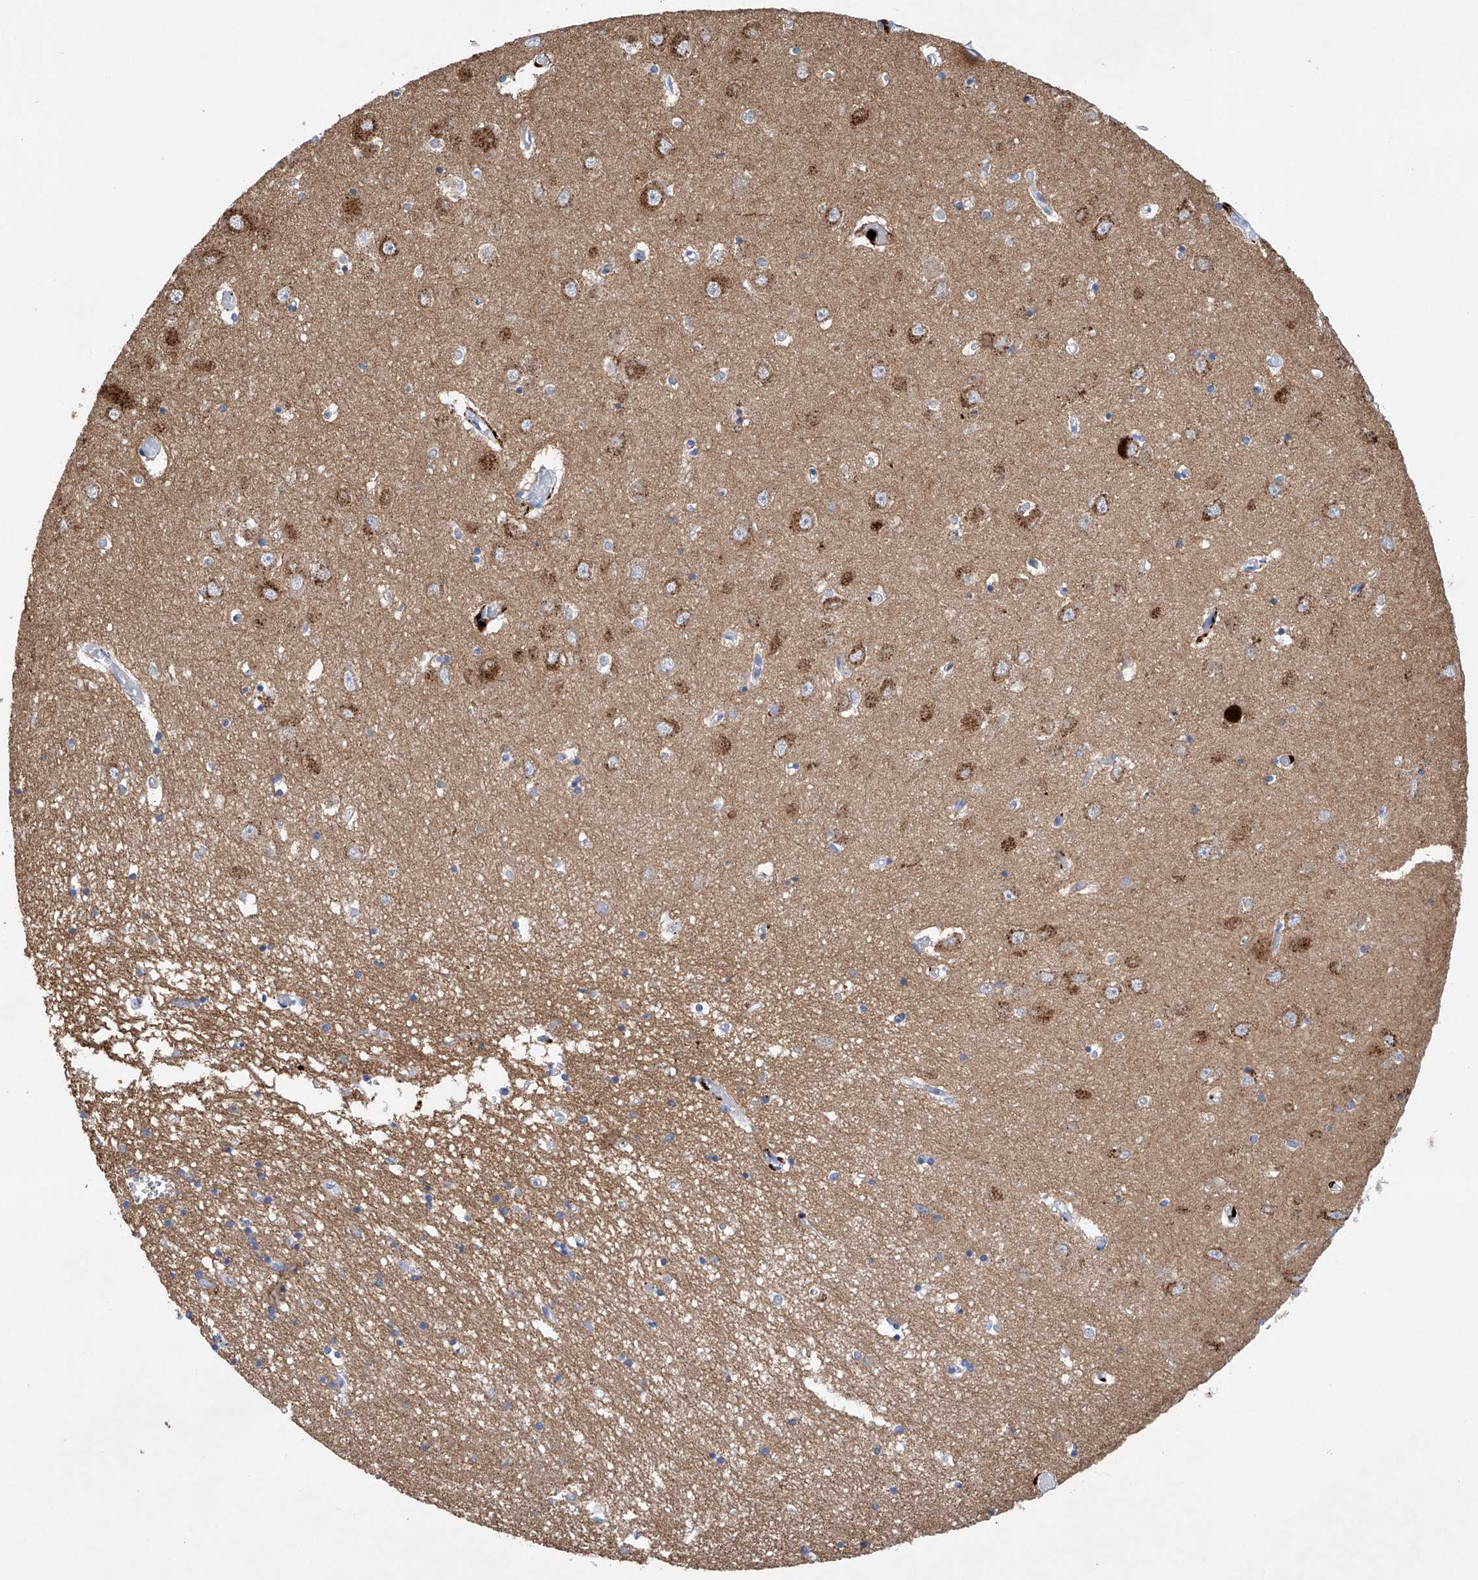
{"staining": {"intensity": "negative", "quantity": "none", "location": "none"}, "tissue": "hippocampus", "cell_type": "Glial cells", "image_type": "normal", "snomed": [{"axis": "morphology", "description": "Normal tissue, NOS"}, {"axis": "topography", "description": "Hippocampus"}], "caption": "IHC image of normal human hippocampus stained for a protein (brown), which shows no expression in glial cells.", "gene": "LURAP1", "patient": {"sex": "male", "age": 70}}